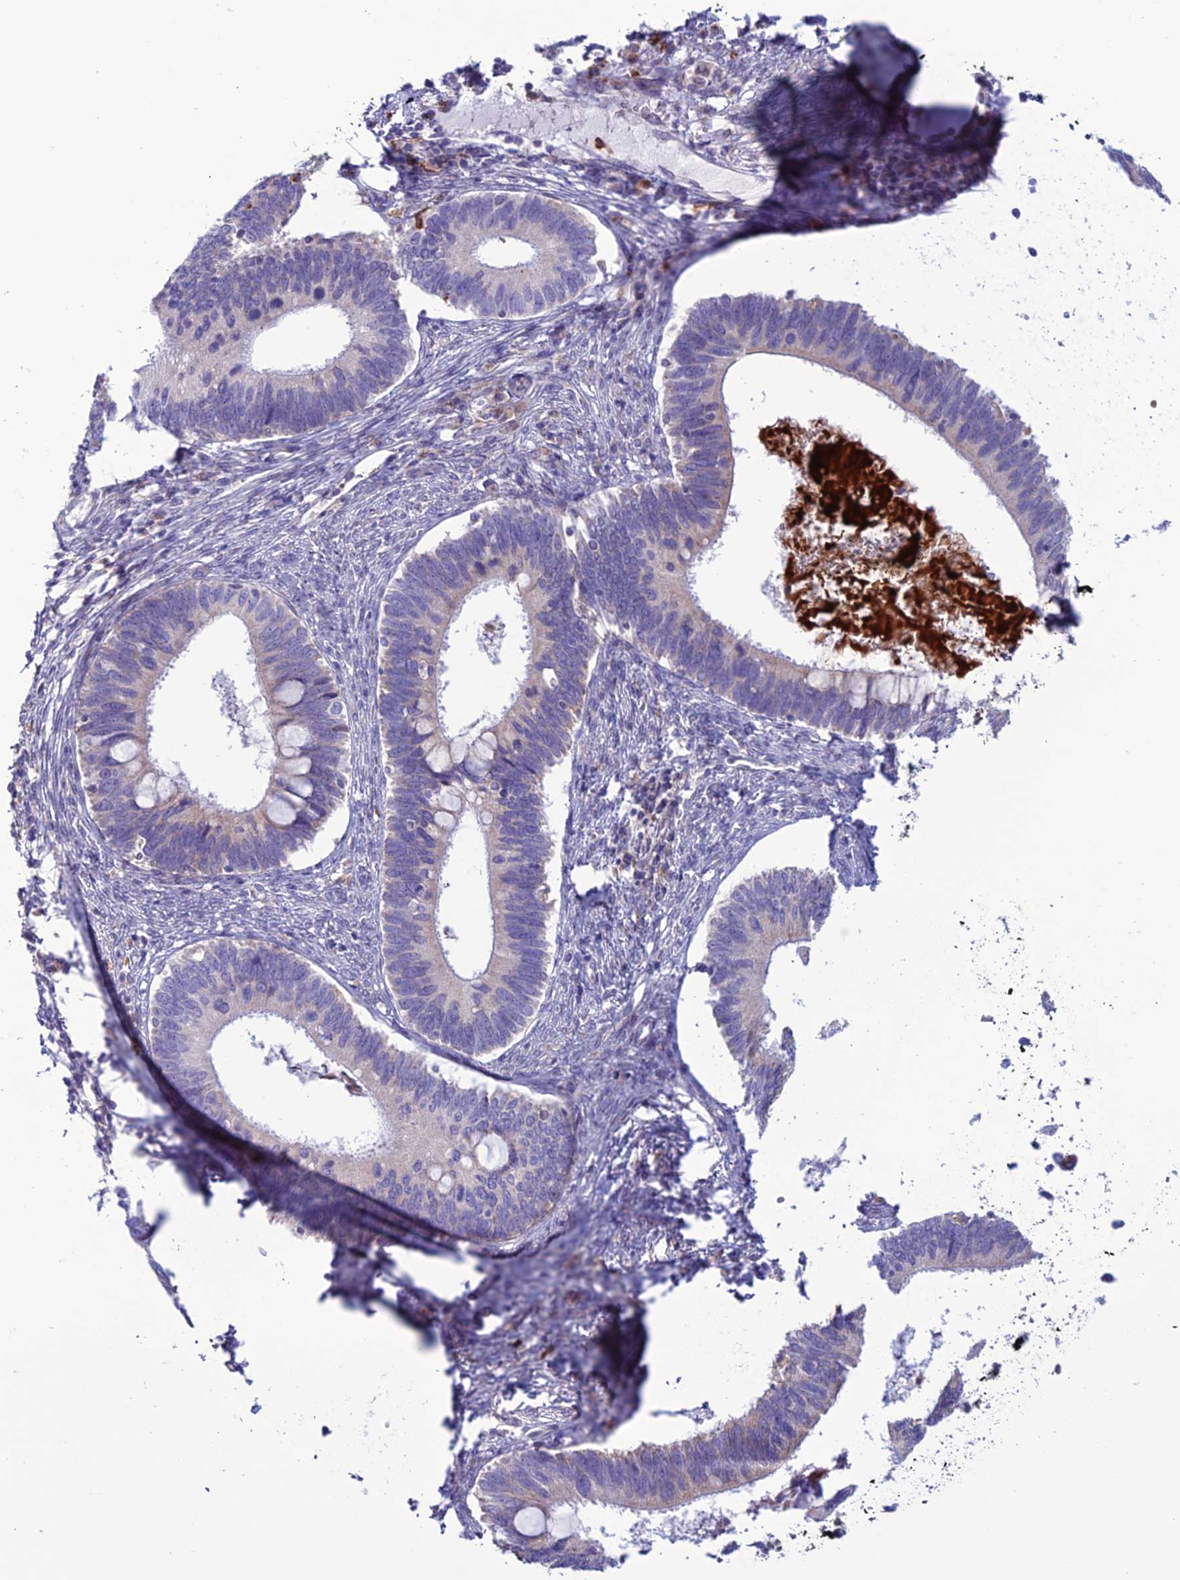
{"staining": {"intensity": "negative", "quantity": "none", "location": "none"}, "tissue": "cervical cancer", "cell_type": "Tumor cells", "image_type": "cancer", "snomed": [{"axis": "morphology", "description": "Adenocarcinoma, NOS"}, {"axis": "topography", "description": "Cervix"}], "caption": "The histopathology image exhibits no staining of tumor cells in cervical cancer (adenocarcinoma).", "gene": "CLCN7", "patient": {"sex": "female", "age": 42}}